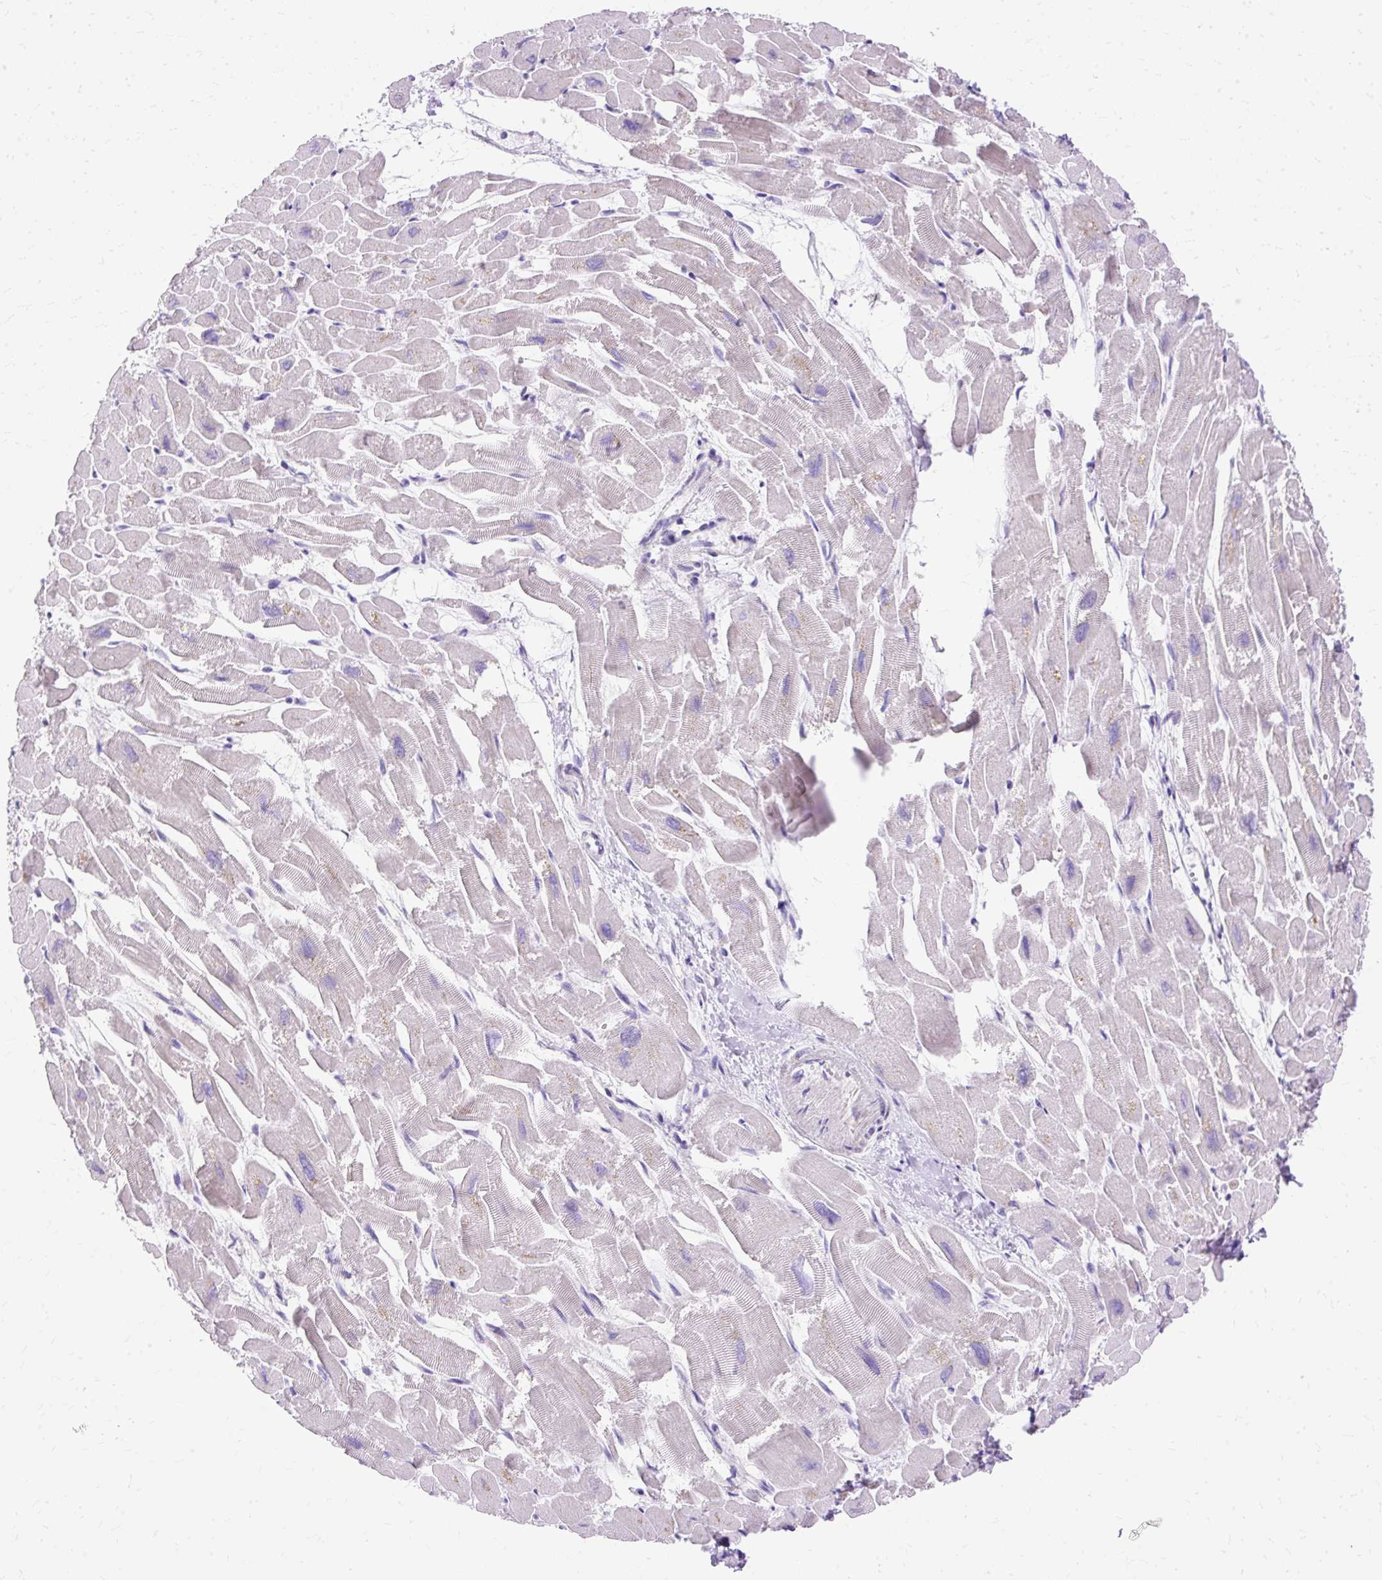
{"staining": {"intensity": "negative", "quantity": "none", "location": "none"}, "tissue": "heart muscle", "cell_type": "Cardiomyocytes", "image_type": "normal", "snomed": [{"axis": "morphology", "description": "Normal tissue, NOS"}, {"axis": "topography", "description": "Heart"}], "caption": "The IHC micrograph has no significant staining in cardiomyocytes of heart muscle.", "gene": "MYO6", "patient": {"sex": "male", "age": 54}}